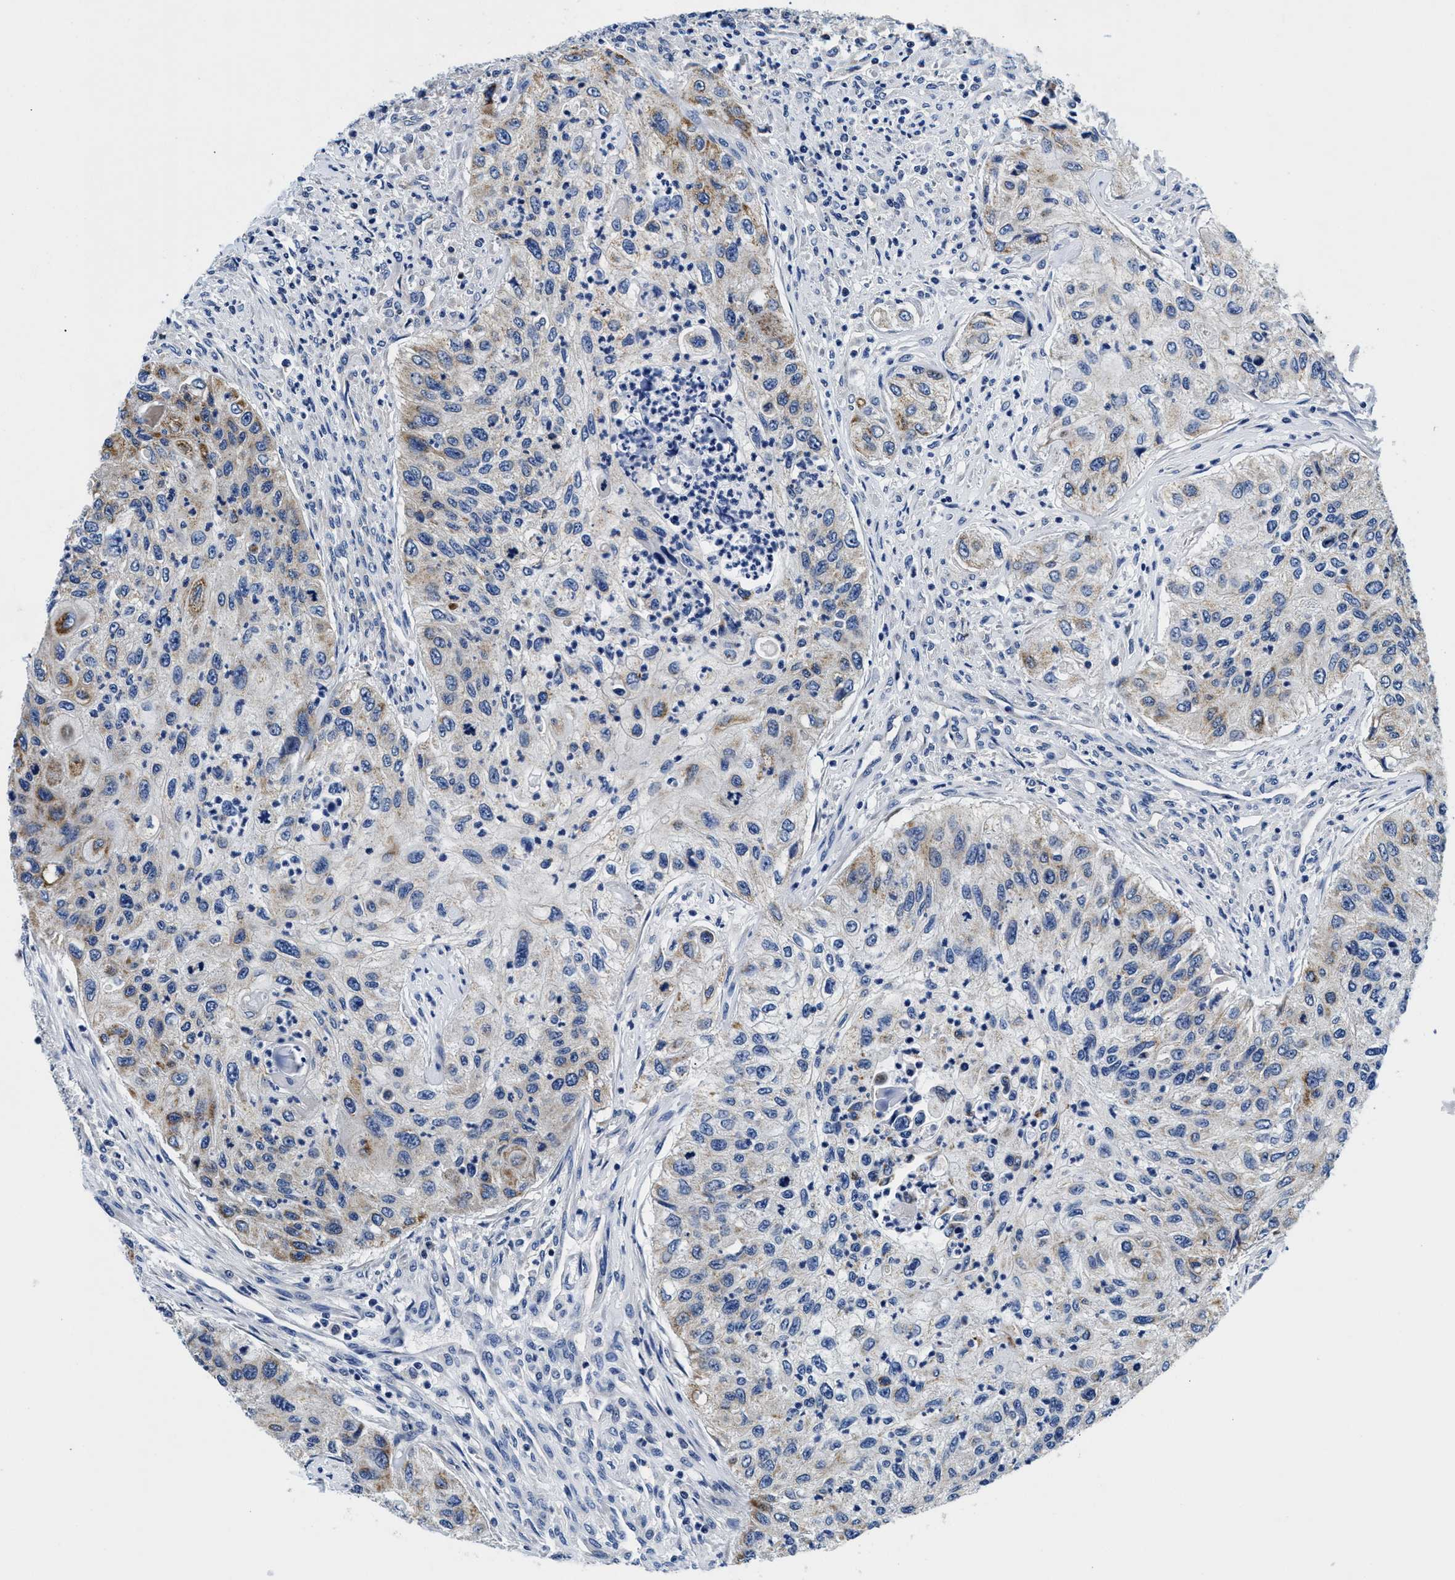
{"staining": {"intensity": "weak", "quantity": "<25%", "location": "cytoplasmic/membranous"}, "tissue": "urothelial cancer", "cell_type": "Tumor cells", "image_type": "cancer", "snomed": [{"axis": "morphology", "description": "Urothelial carcinoma, High grade"}, {"axis": "topography", "description": "Urinary bladder"}], "caption": "Urothelial carcinoma (high-grade) stained for a protein using immunohistochemistry exhibits no positivity tumor cells.", "gene": "MEA1", "patient": {"sex": "female", "age": 60}}